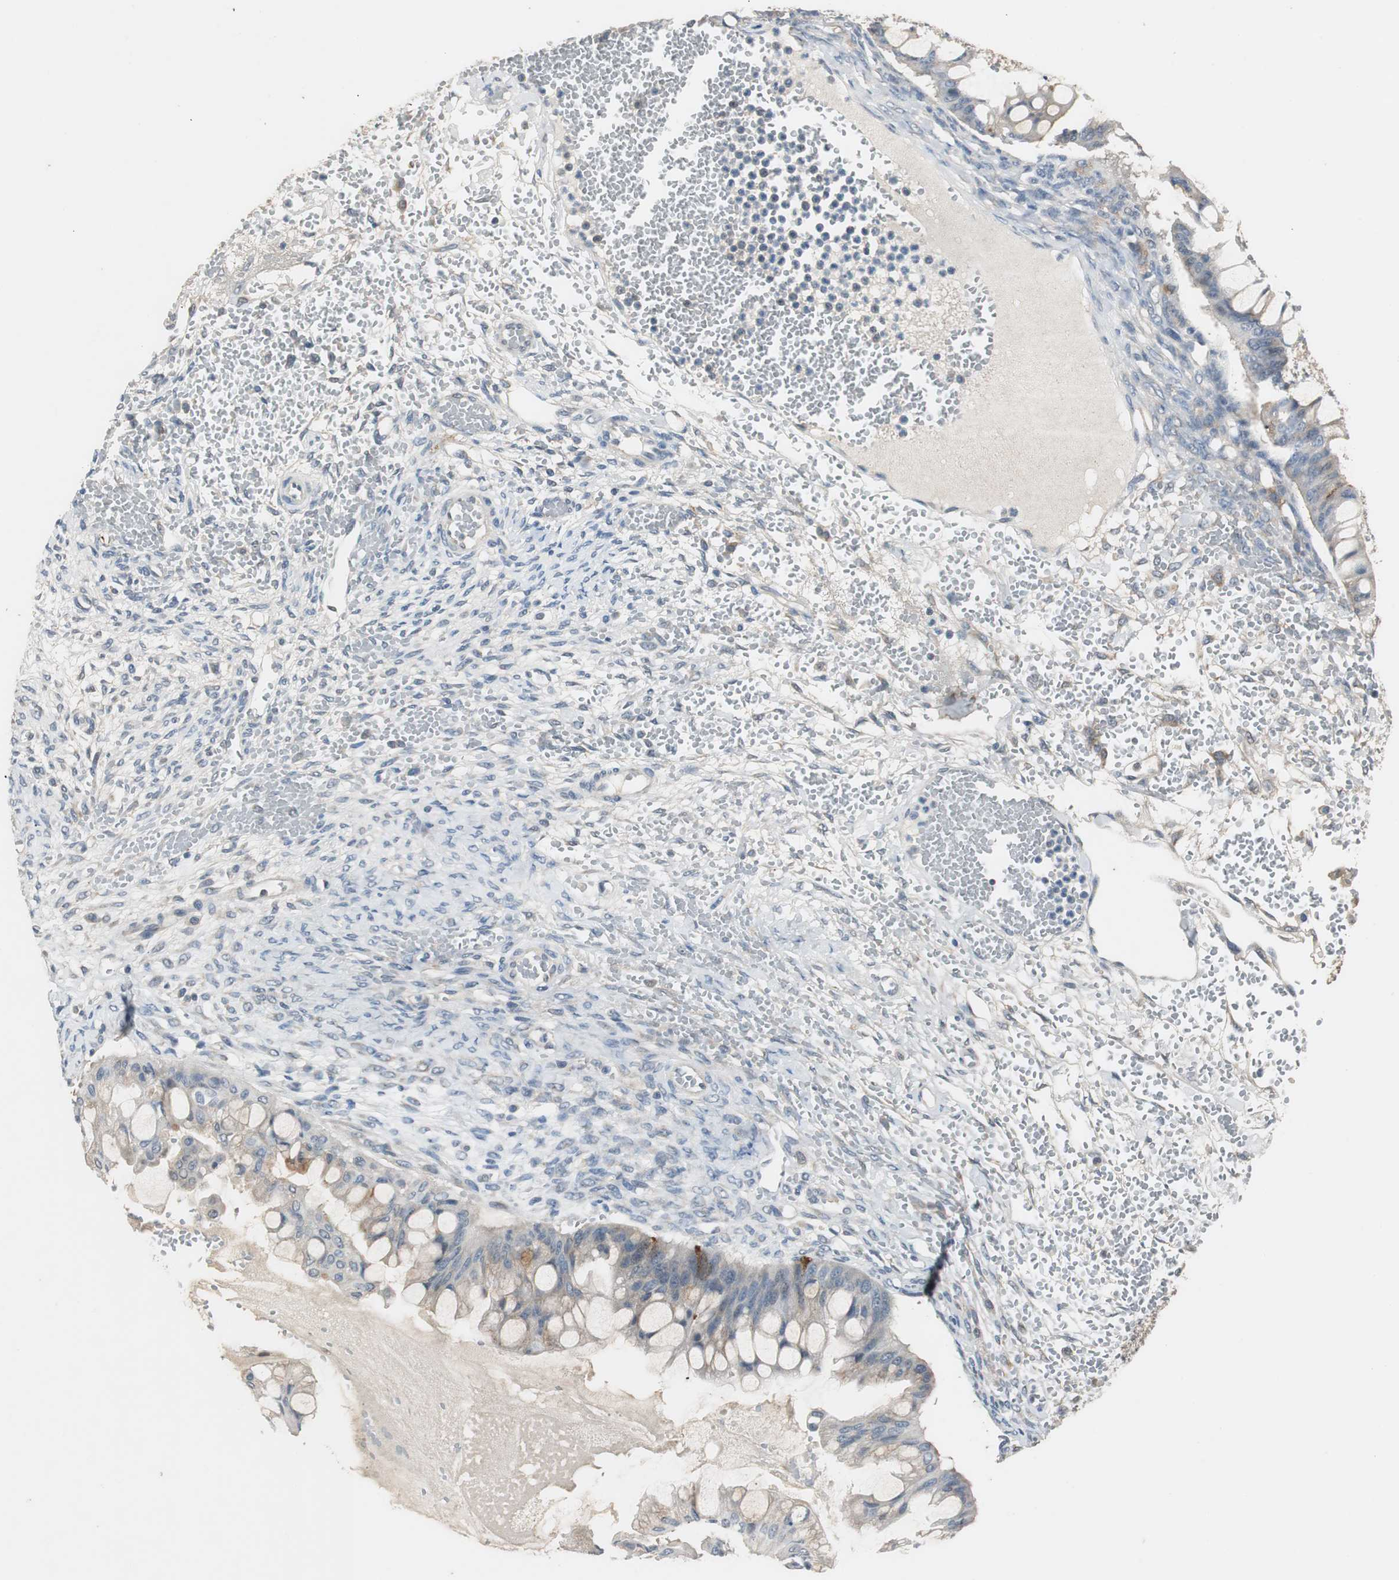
{"staining": {"intensity": "weak", "quantity": "<25%", "location": "cytoplasmic/membranous"}, "tissue": "ovarian cancer", "cell_type": "Tumor cells", "image_type": "cancer", "snomed": [{"axis": "morphology", "description": "Cystadenocarcinoma, mucinous, NOS"}, {"axis": "topography", "description": "Ovary"}], "caption": "Photomicrograph shows no significant protein positivity in tumor cells of mucinous cystadenocarcinoma (ovarian).", "gene": "PTPRN2", "patient": {"sex": "female", "age": 73}}